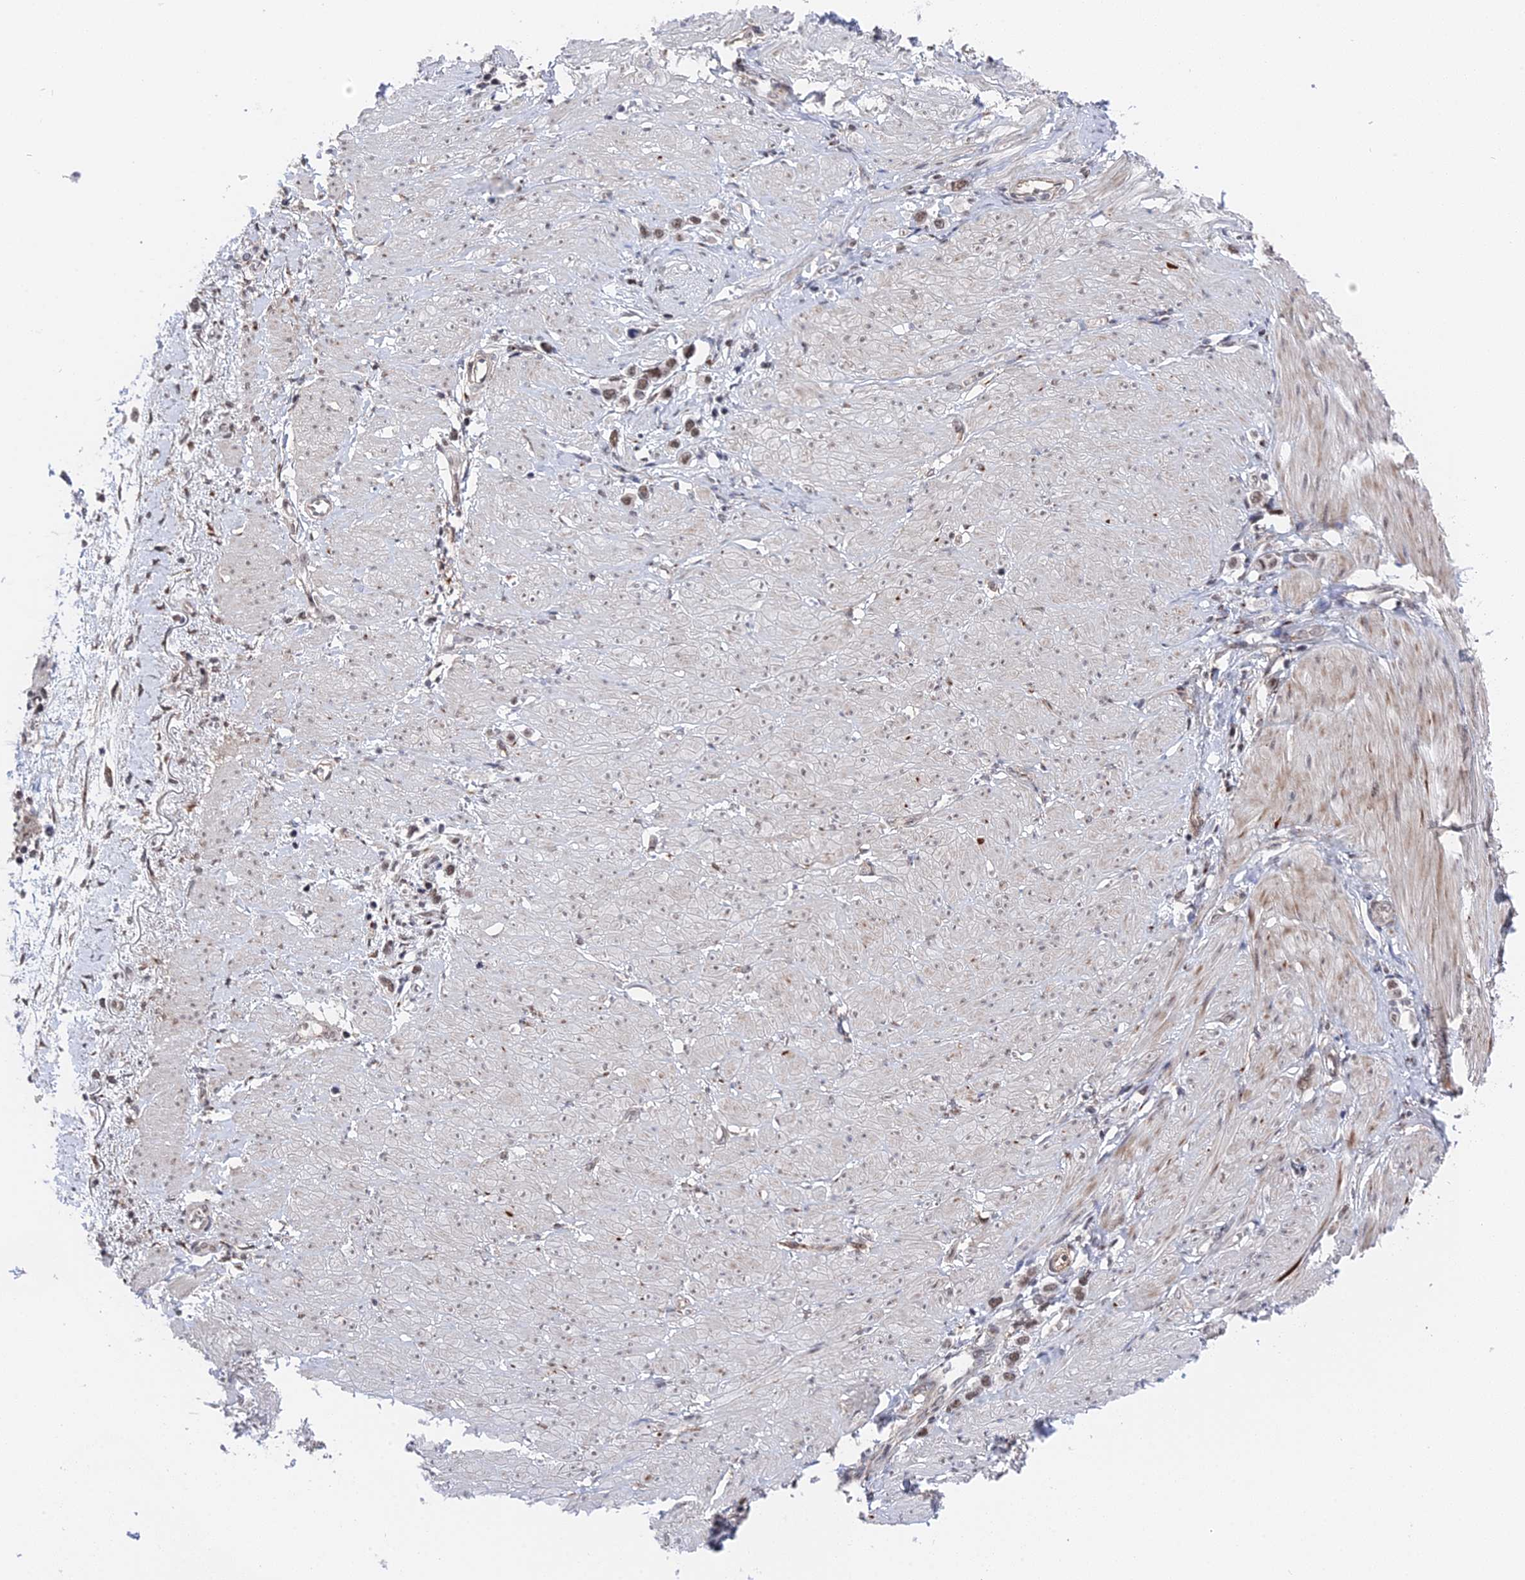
{"staining": {"intensity": "moderate", "quantity": ">75%", "location": "nuclear"}, "tissue": "stomach cancer", "cell_type": "Tumor cells", "image_type": "cancer", "snomed": [{"axis": "morphology", "description": "Adenocarcinoma, NOS"}, {"axis": "topography", "description": "Stomach"}], "caption": "Immunohistochemistry histopathology image of neoplastic tissue: human adenocarcinoma (stomach) stained using immunohistochemistry (IHC) displays medium levels of moderate protein expression localized specifically in the nuclear of tumor cells, appearing as a nuclear brown color.", "gene": "CCDC85A", "patient": {"sex": "female", "age": 65}}